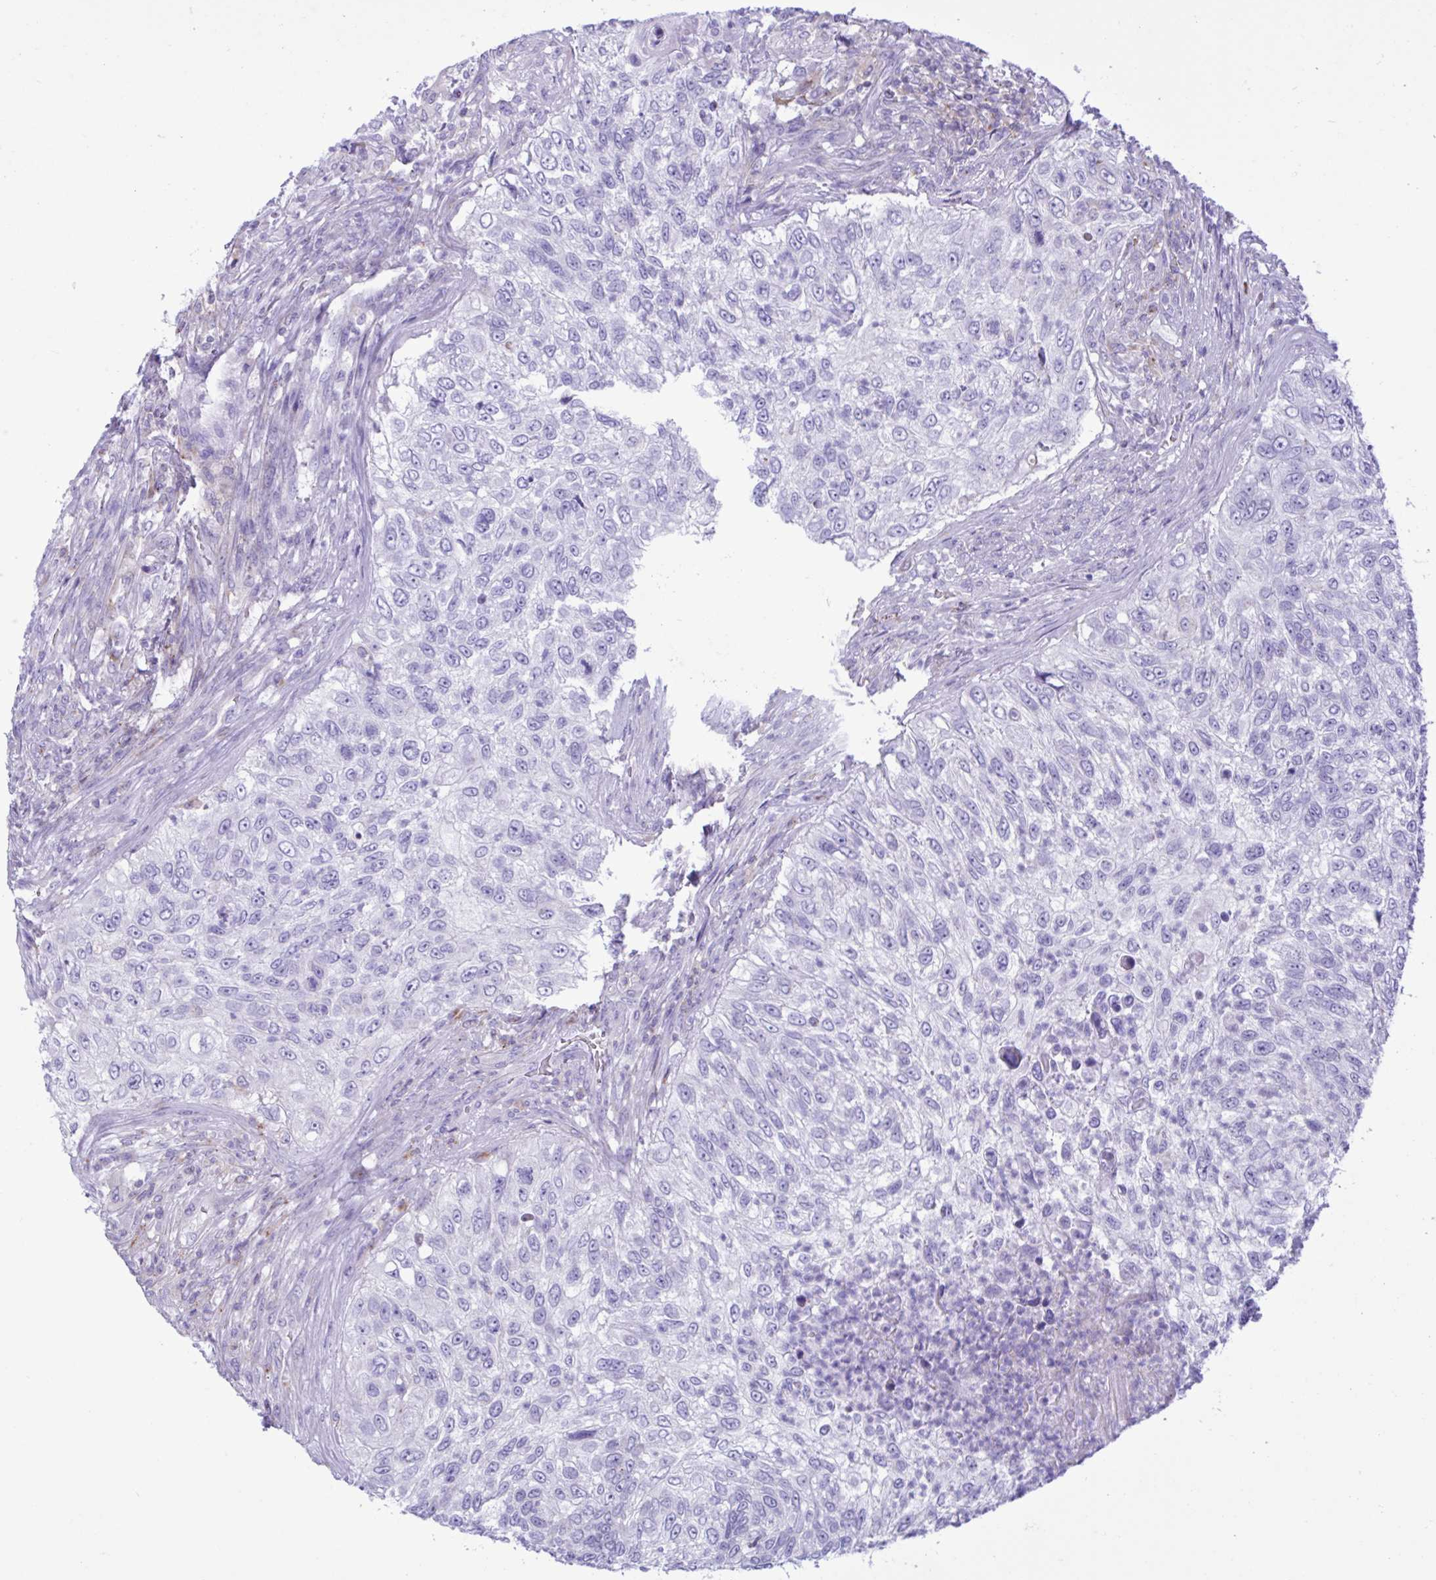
{"staining": {"intensity": "negative", "quantity": "none", "location": "none"}, "tissue": "urothelial cancer", "cell_type": "Tumor cells", "image_type": "cancer", "snomed": [{"axis": "morphology", "description": "Urothelial carcinoma, High grade"}, {"axis": "topography", "description": "Urinary bladder"}], "caption": "High magnification brightfield microscopy of urothelial cancer stained with DAB (3,3'-diaminobenzidine) (brown) and counterstained with hematoxylin (blue): tumor cells show no significant positivity.", "gene": "XCL1", "patient": {"sex": "female", "age": 60}}